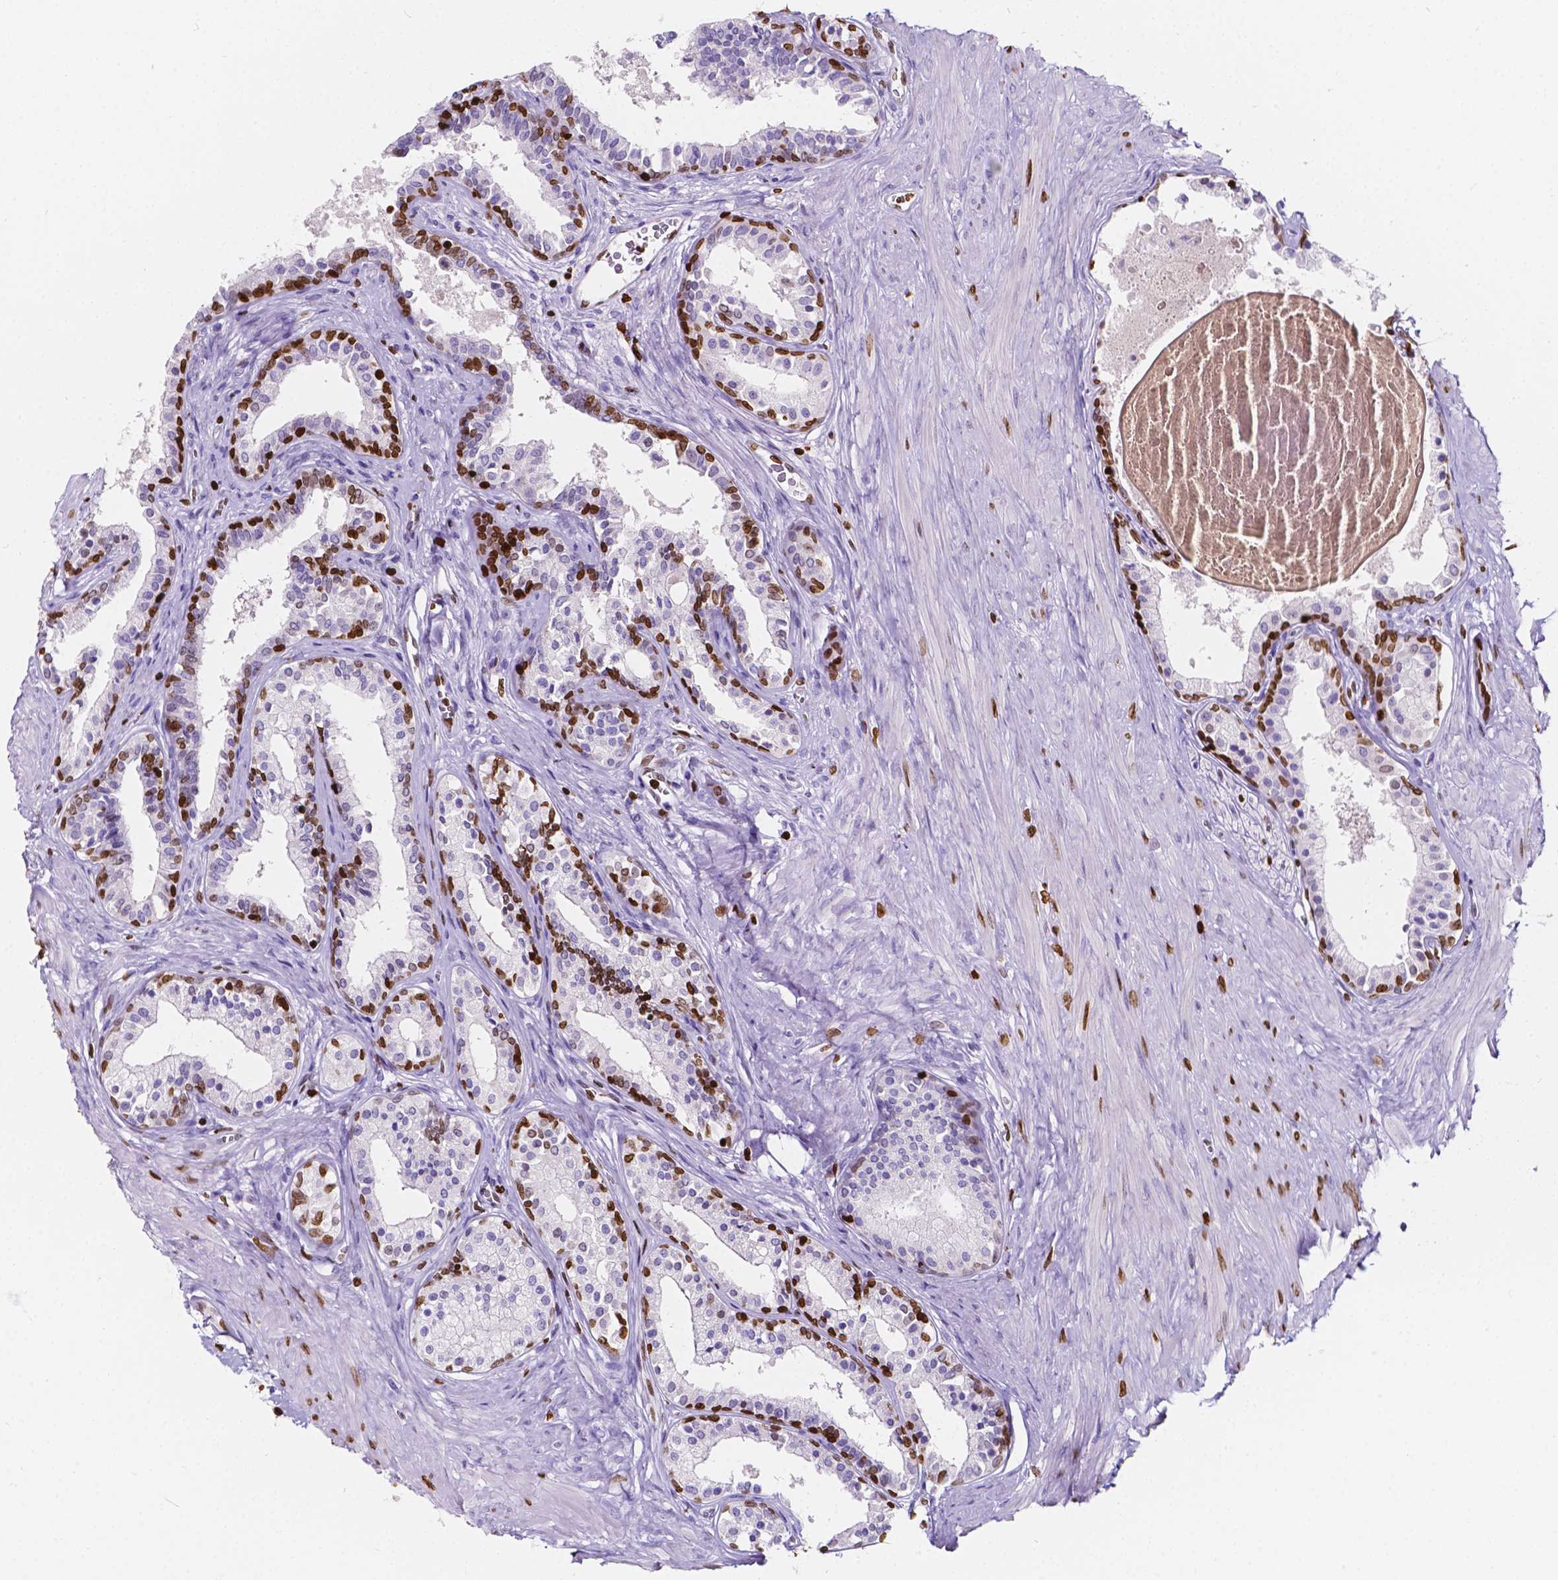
{"staining": {"intensity": "strong", "quantity": "<25%", "location": "nuclear"}, "tissue": "prostate", "cell_type": "Glandular cells", "image_type": "normal", "snomed": [{"axis": "morphology", "description": "Normal tissue, NOS"}, {"axis": "topography", "description": "Prostate"}], "caption": "DAB immunohistochemical staining of benign prostate reveals strong nuclear protein expression in approximately <25% of glandular cells. The staining was performed using DAB to visualize the protein expression in brown, while the nuclei were stained in blue with hematoxylin (Magnification: 20x).", "gene": "CBY3", "patient": {"sex": "male", "age": 61}}